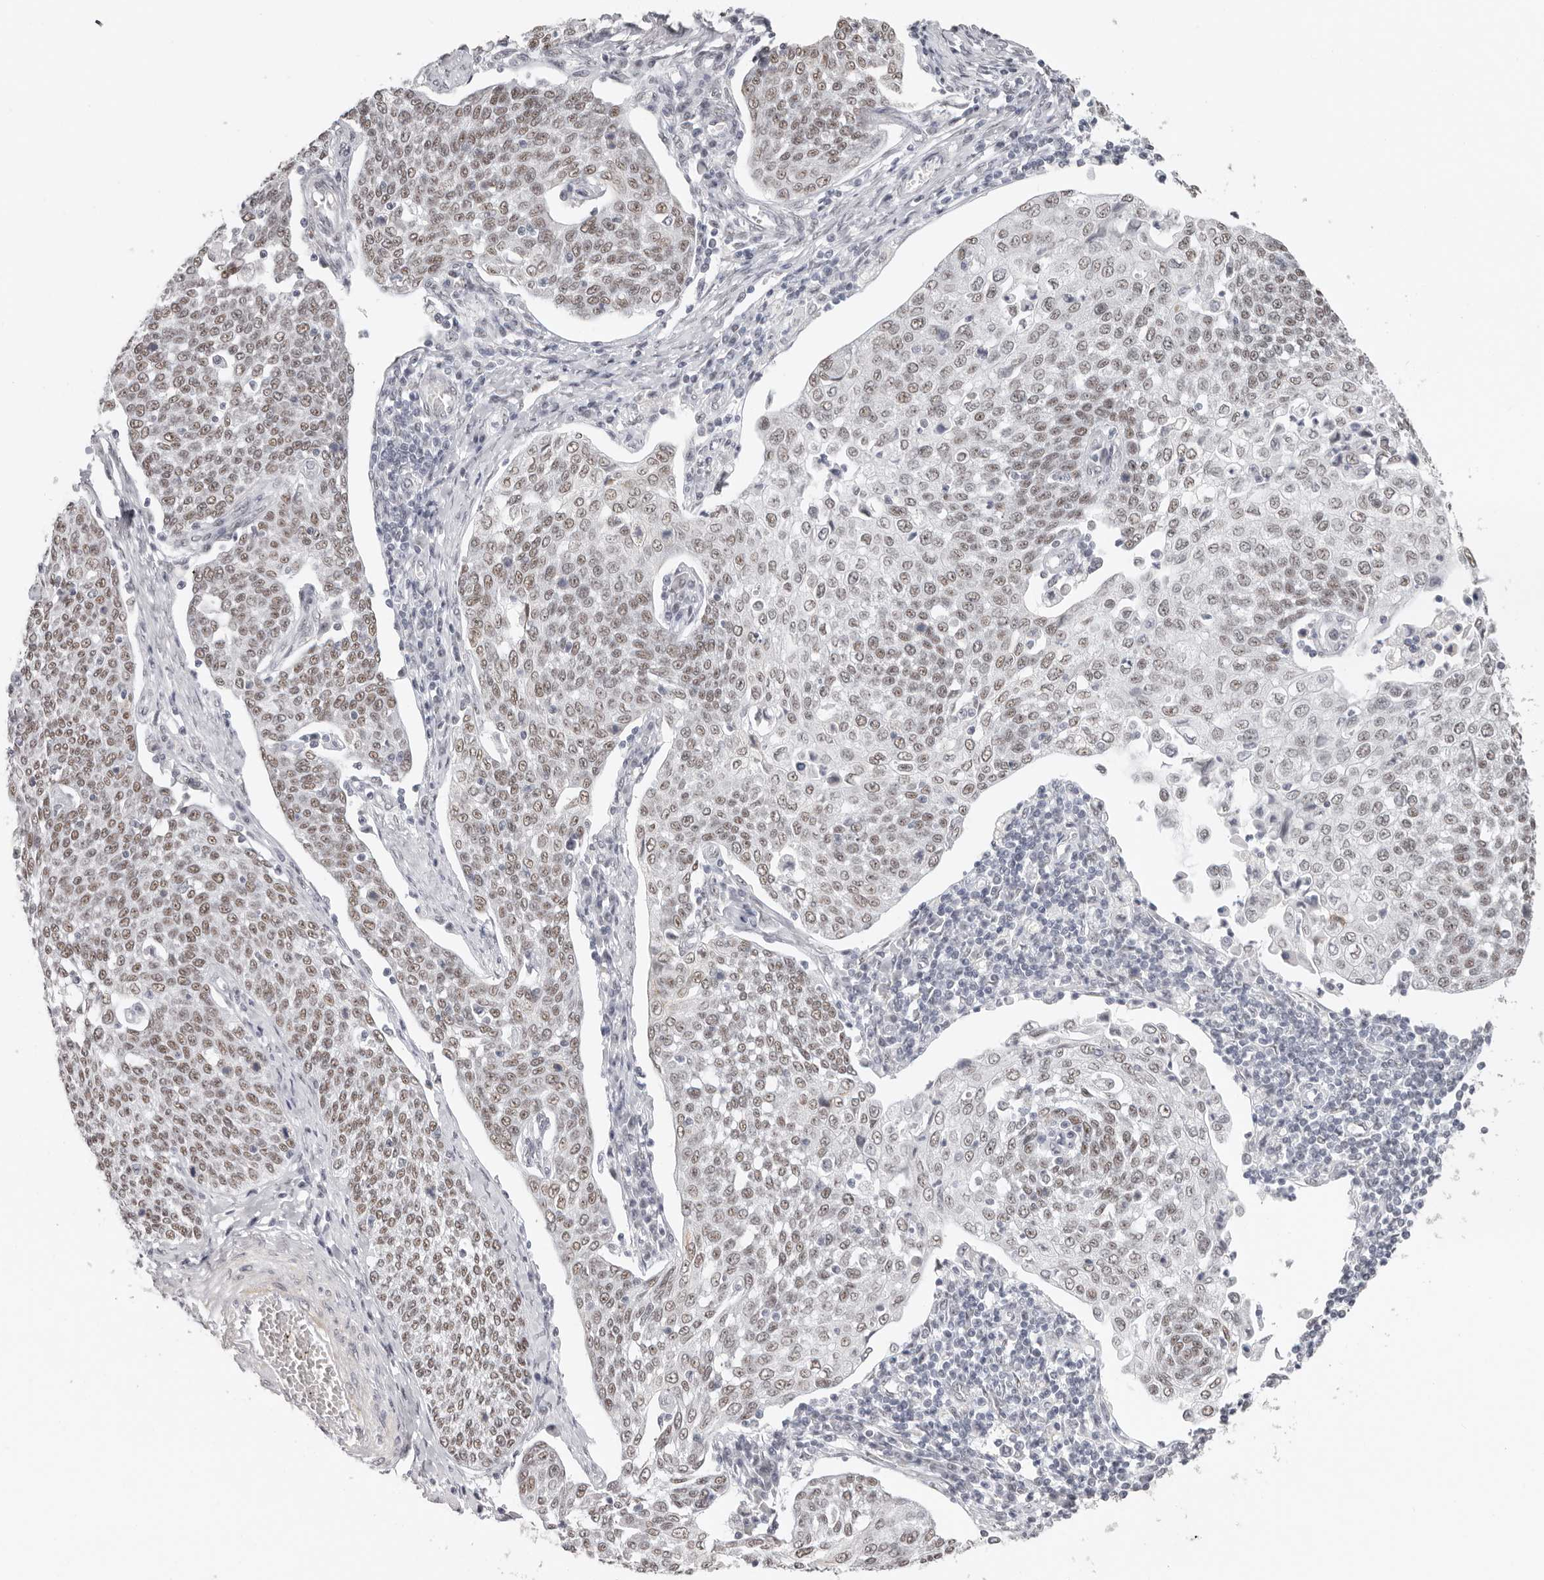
{"staining": {"intensity": "weak", "quantity": ">75%", "location": "nuclear"}, "tissue": "cervical cancer", "cell_type": "Tumor cells", "image_type": "cancer", "snomed": [{"axis": "morphology", "description": "Squamous cell carcinoma, NOS"}, {"axis": "topography", "description": "Cervix"}], "caption": "IHC image of squamous cell carcinoma (cervical) stained for a protein (brown), which reveals low levels of weak nuclear expression in approximately >75% of tumor cells.", "gene": "LARP7", "patient": {"sex": "female", "age": 34}}